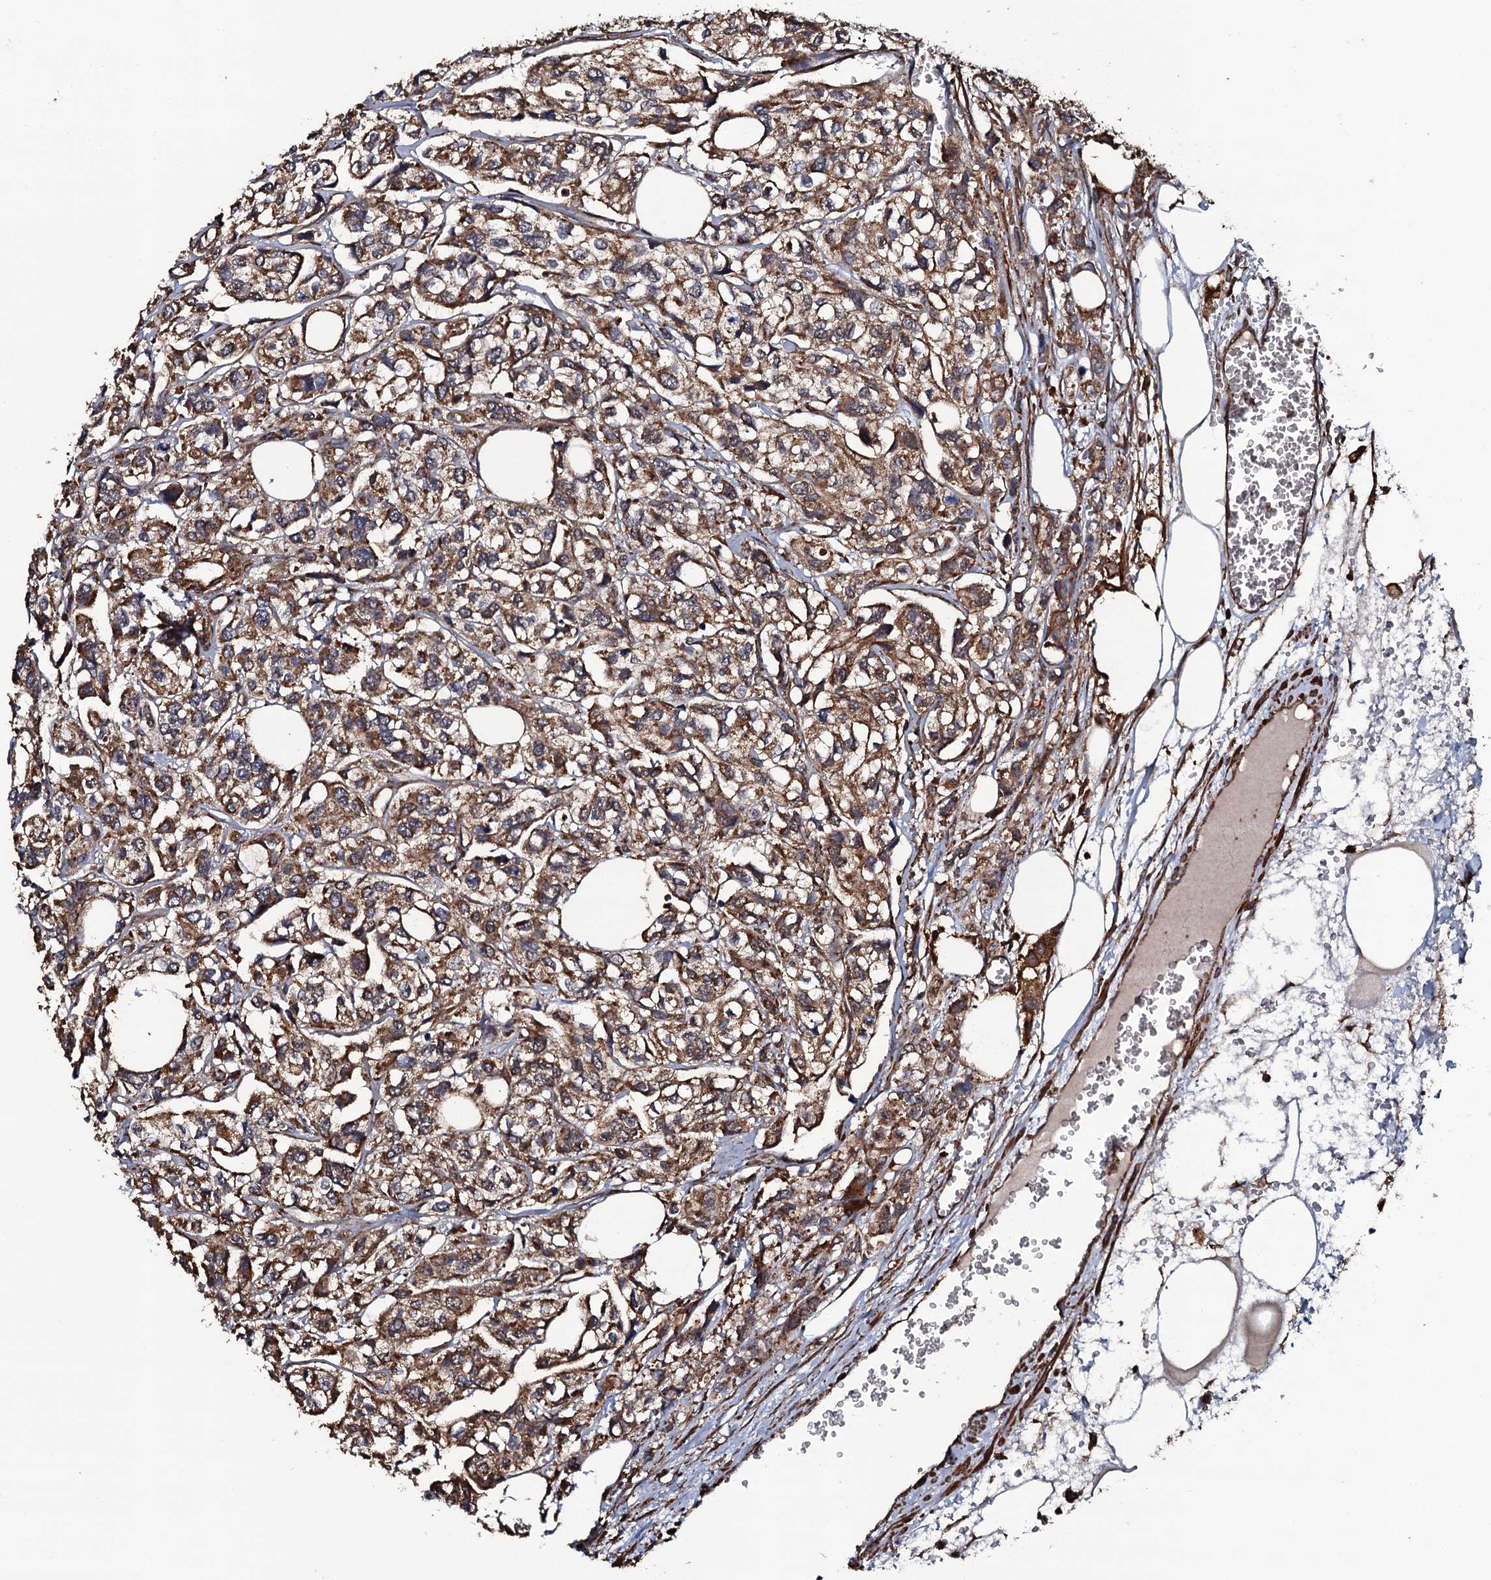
{"staining": {"intensity": "moderate", "quantity": ">75%", "location": "cytoplasmic/membranous"}, "tissue": "urothelial cancer", "cell_type": "Tumor cells", "image_type": "cancer", "snomed": [{"axis": "morphology", "description": "Urothelial carcinoma, High grade"}, {"axis": "topography", "description": "Urinary bladder"}], "caption": "Immunohistochemical staining of human urothelial cancer displays moderate cytoplasmic/membranous protein staining in approximately >75% of tumor cells.", "gene": "VWA8", "patient": {"sex": "male", "age": 67}}